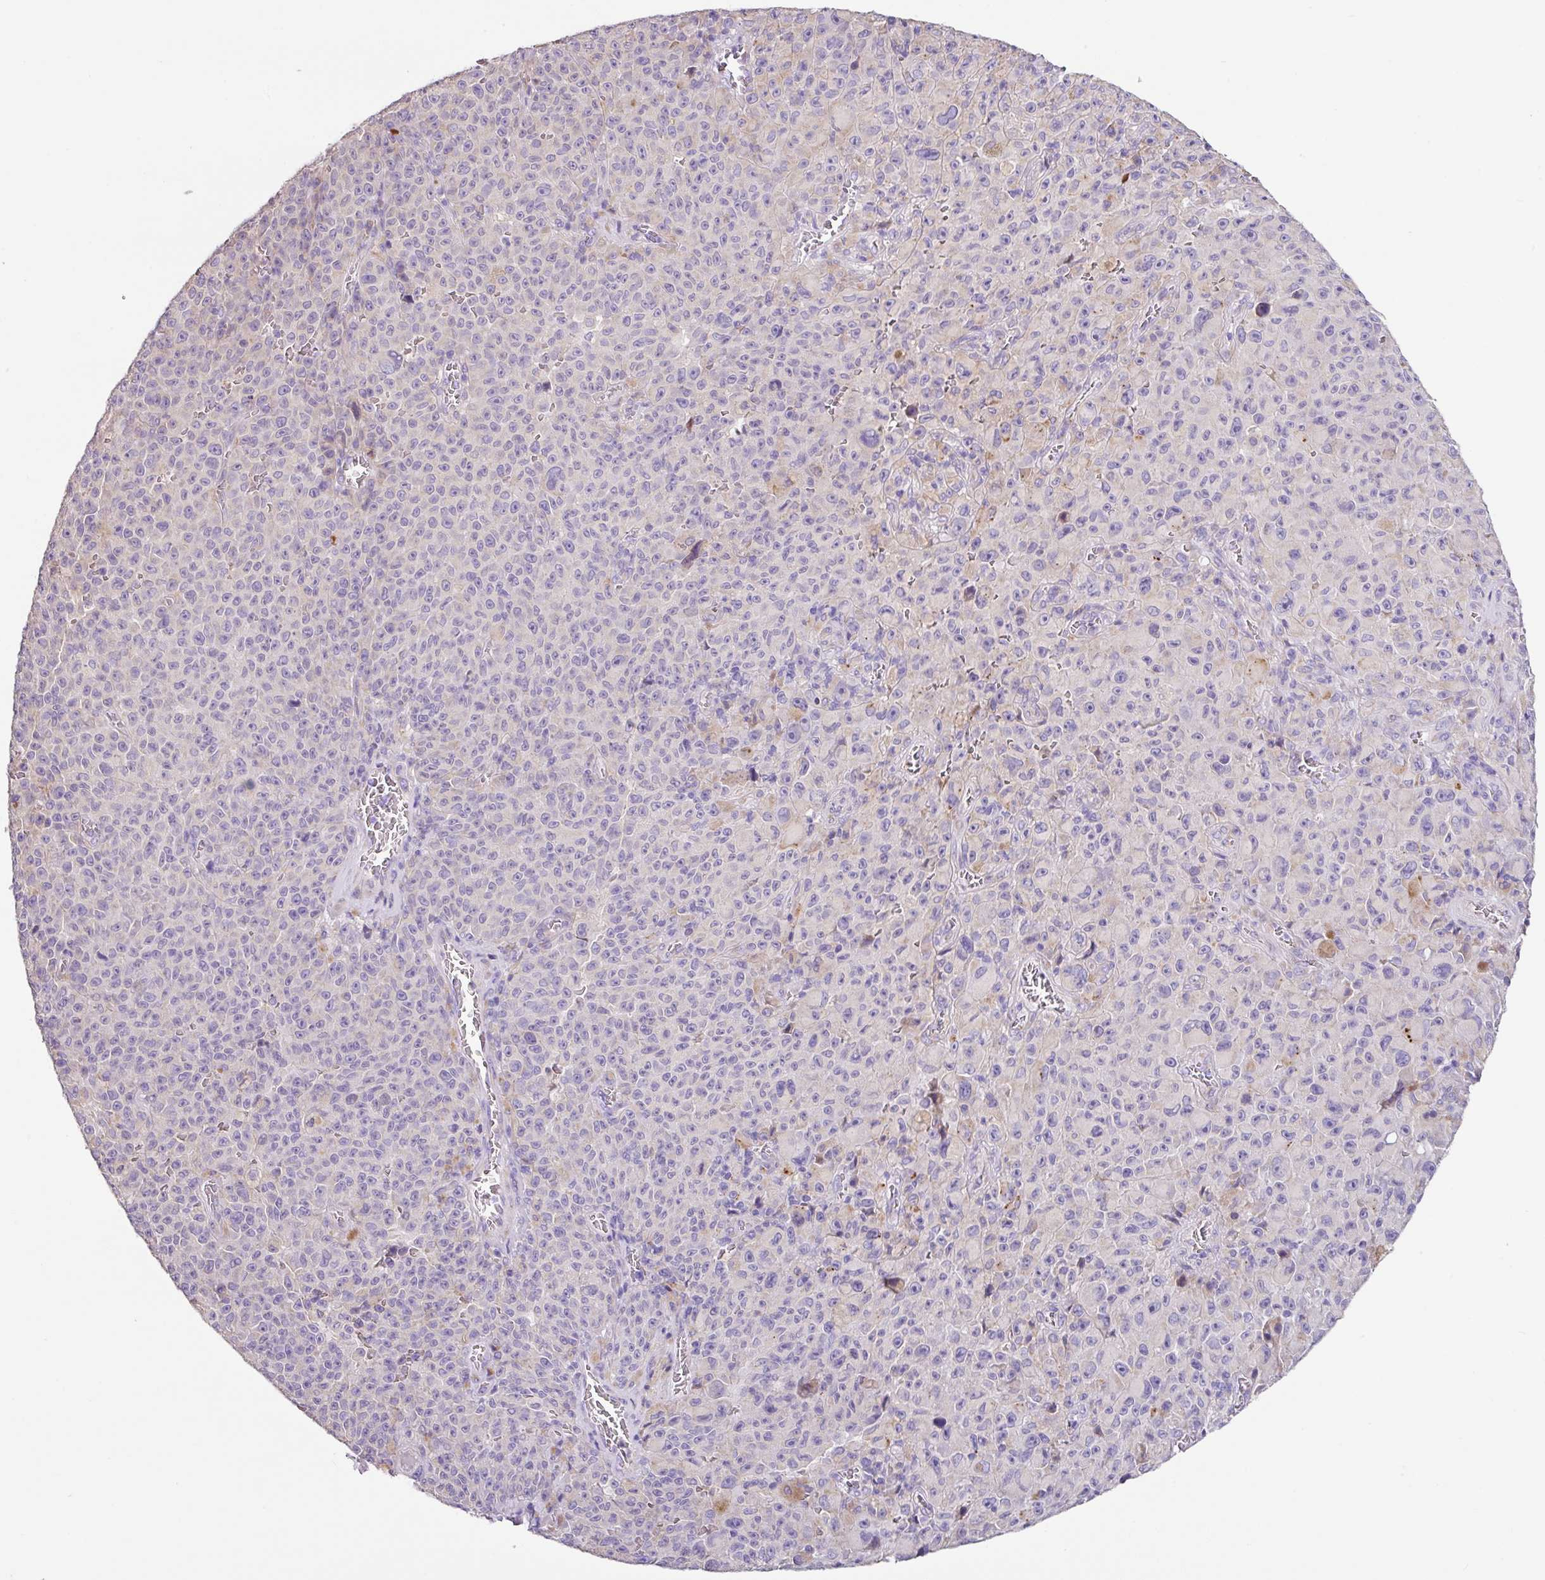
{"staining": {"intensity": "negative", "quantity": "none", "location": "none"}, "tissue": "melanoma", "cell_type": "Tumor cells", "image_type": "cancer", "snomed": [{"axis": "morphology", "description": "Malignant melanoma, NOS"}, {"axis": "topography", "description": "Skin"}], "caption": "Protein analysis of melanoma reveals no significant positivity in tumor cells.", "gene": "ZG16", "patient": {"sex": "female", "age": 82}}